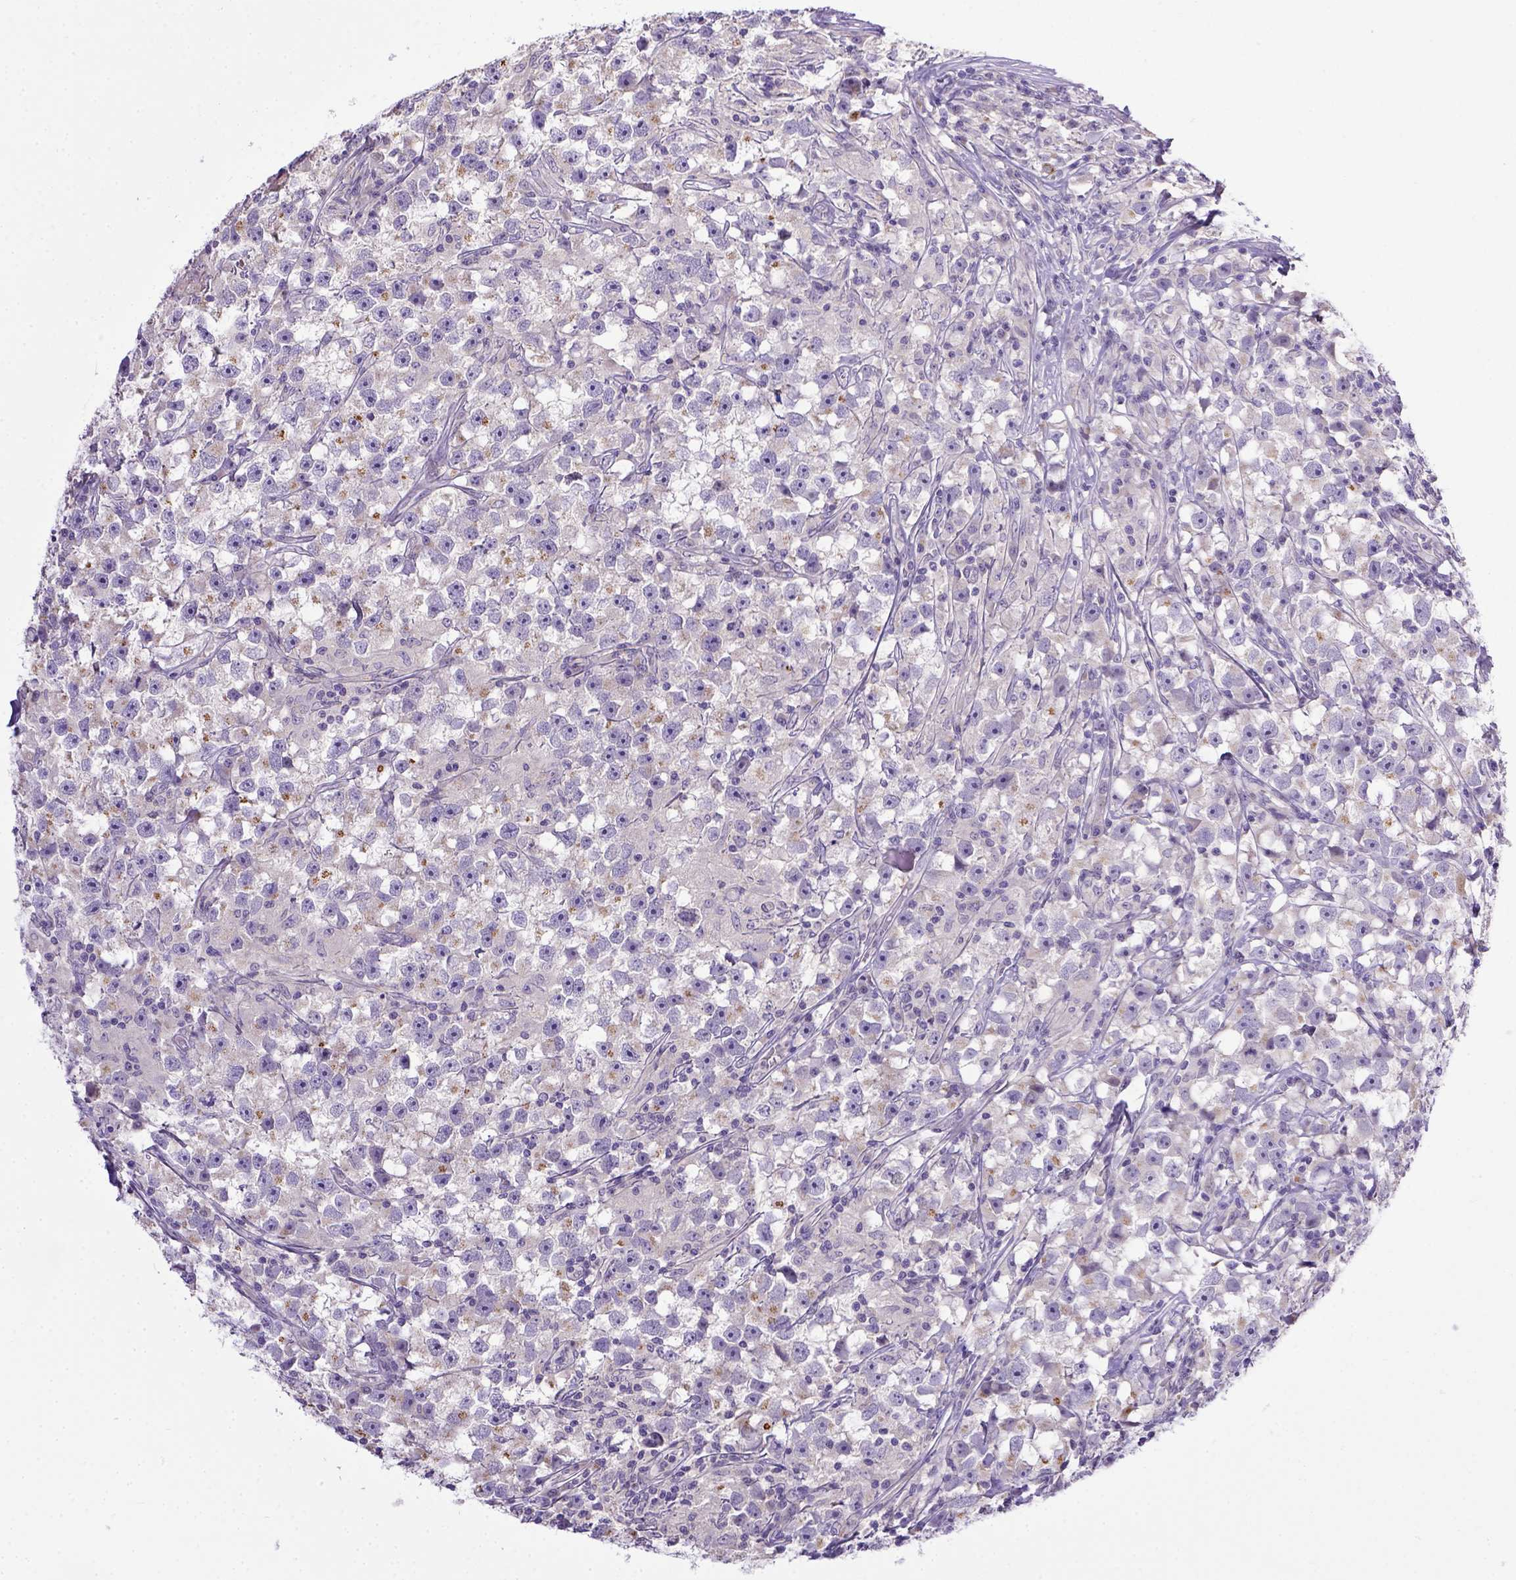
{"staining": {"intensity": "negative", "quantity": "none", "location": "none"}, "tissue": "testis cancer", "cell_type": "Tumor cells", "image_type": "cancer", "snomed": [{"axis": "morphology", "description": "Seminoma, NOS"}, {"axis": "topography", "description": "Testis"}], "caption": "There is no significant positivity in tumor cells of testis cancer.", "gene": "BTN1A1", "patient": {"sex": "male", "age": 33}}